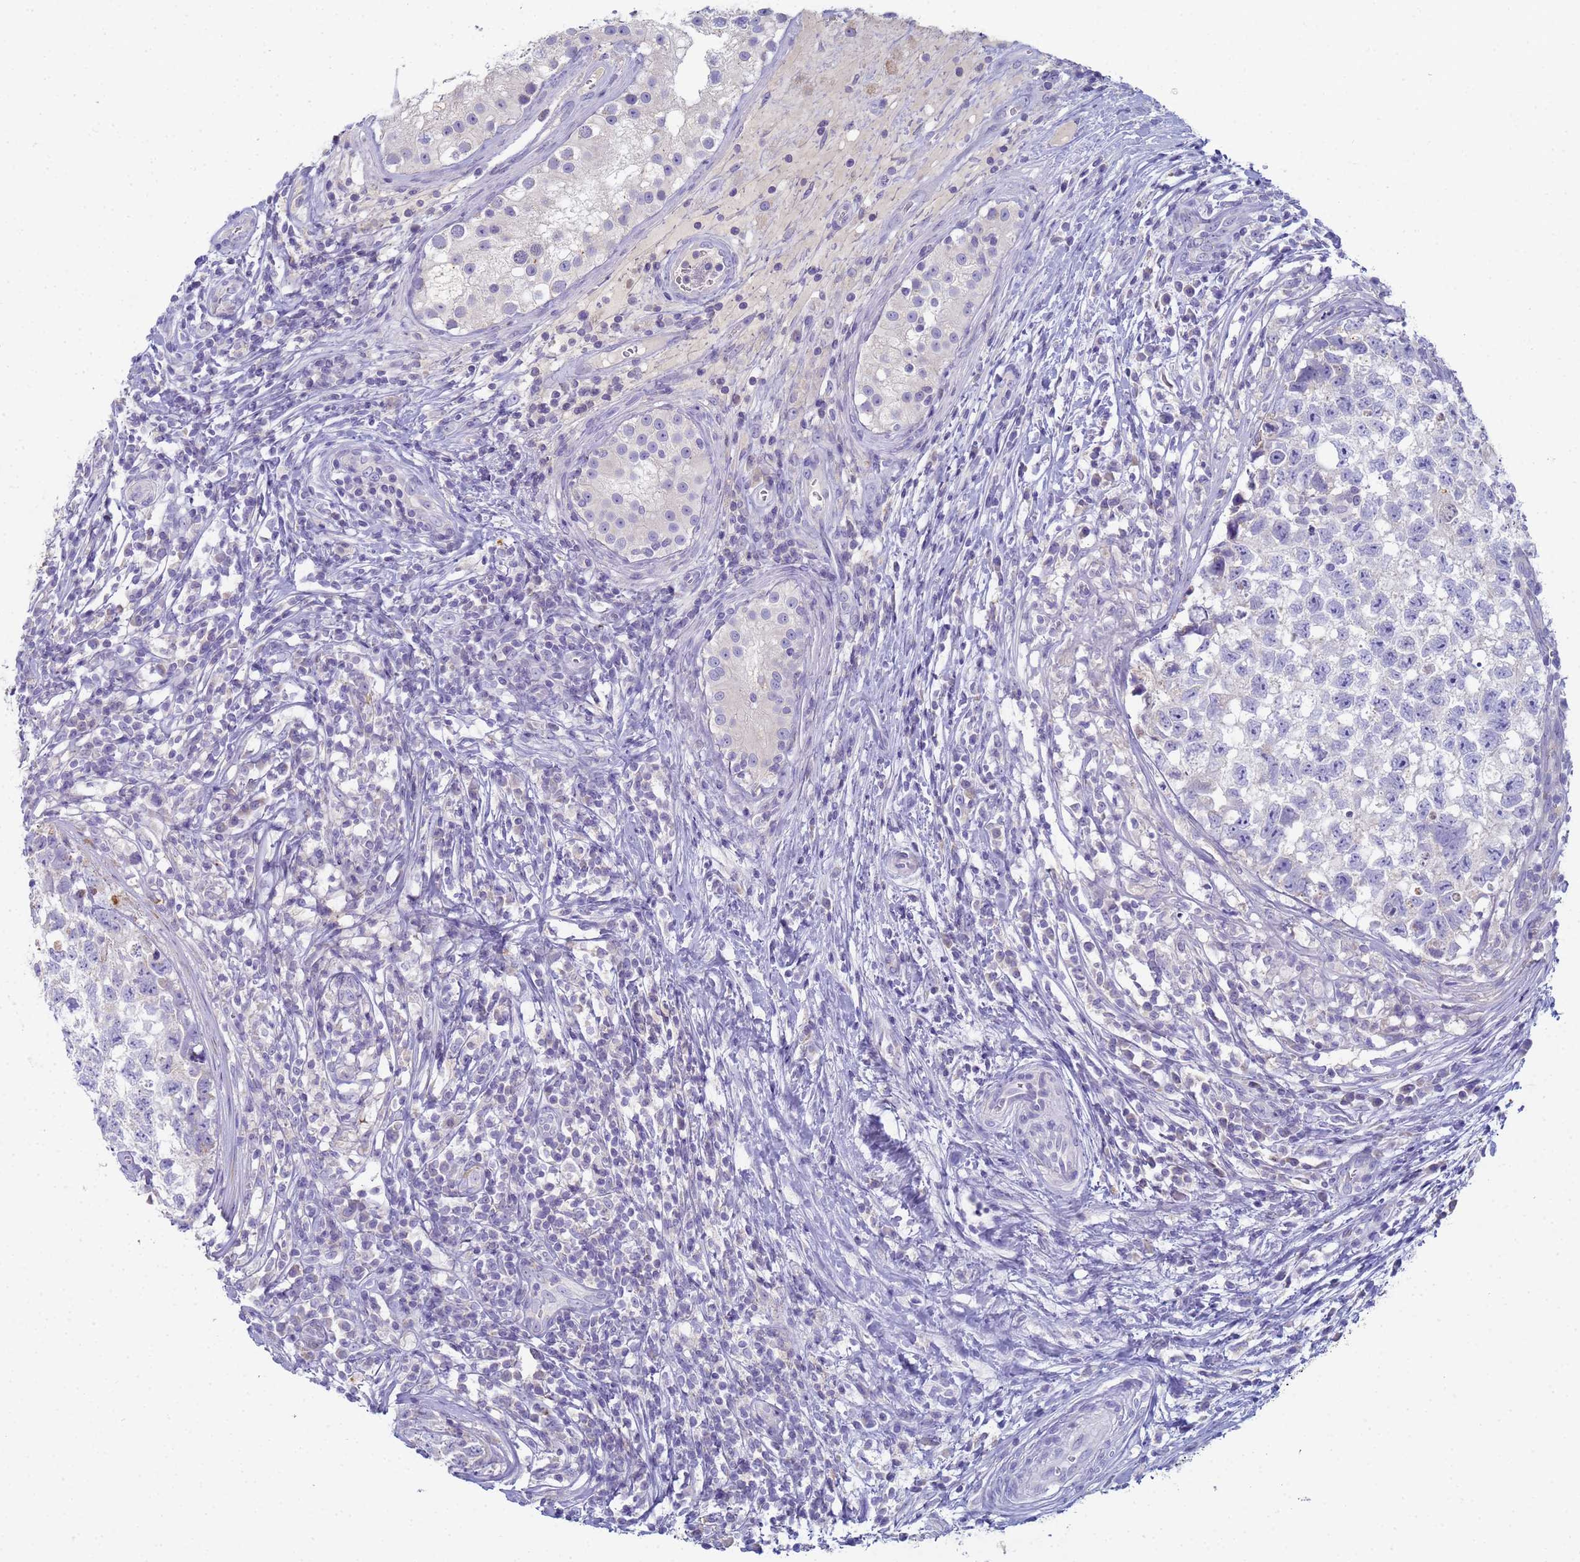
{"staining": {"intensity": "negative", "quantity": "none", "location": "none"}, "tissue": "testis cancer", "cell_type": "Tumor cells", "image_type": "cancer", "snomed": [{"axis": "morphology", "description": "Seminoma, NOS"}, {"axis": "morphology", "description": "Carcinoma, Embryonal, NOS"}, {"axis": "topography", "description": "Testis"}], "caption": "There is no significant staining in tumor cells of testis embryonal carcinoma.", "gene": "CR1", "patient": {"sex": "male", "age": 29}}